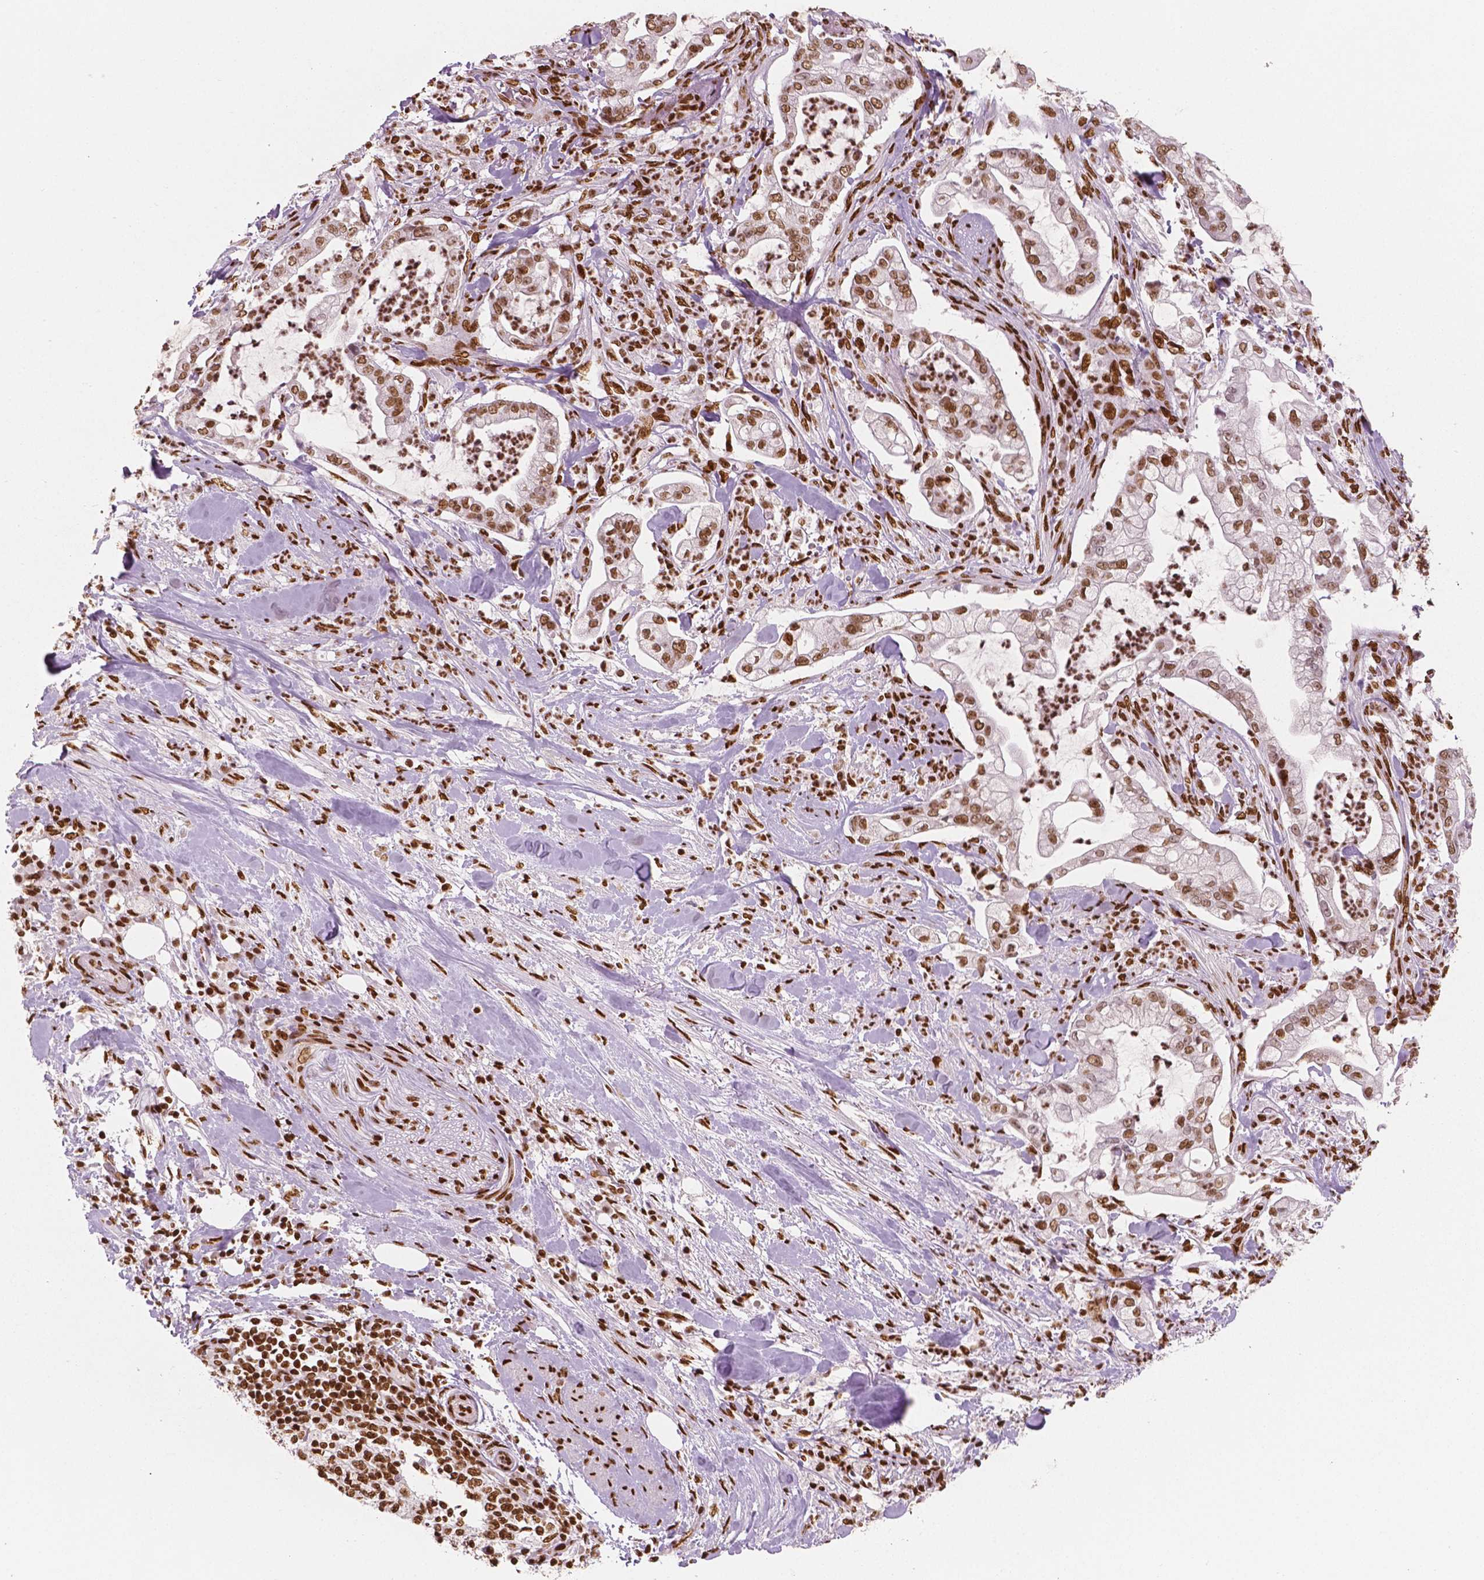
{"staining": {"intensity": "moderate", "quantity": ">75%", "location": "nuclear"}, "tissue": "pancreatic cancer", "cell_type": "Tumor cells", "image_type": "cancer", "snomed": [{"axis": "morphology", "description": "Adenocarcinoma, NOS"}, {"axis": "topography", "description": "Pancreas"}], "caption": "Moderate nuclear staining is identified in approximately >75% of tumor cells in adenocarcinoma (pancreatic). (Brightfield microscopy of DAB IHC at high magnification).", "gene": "BRD4", "patient": {"sex": "female", "age": 69}}